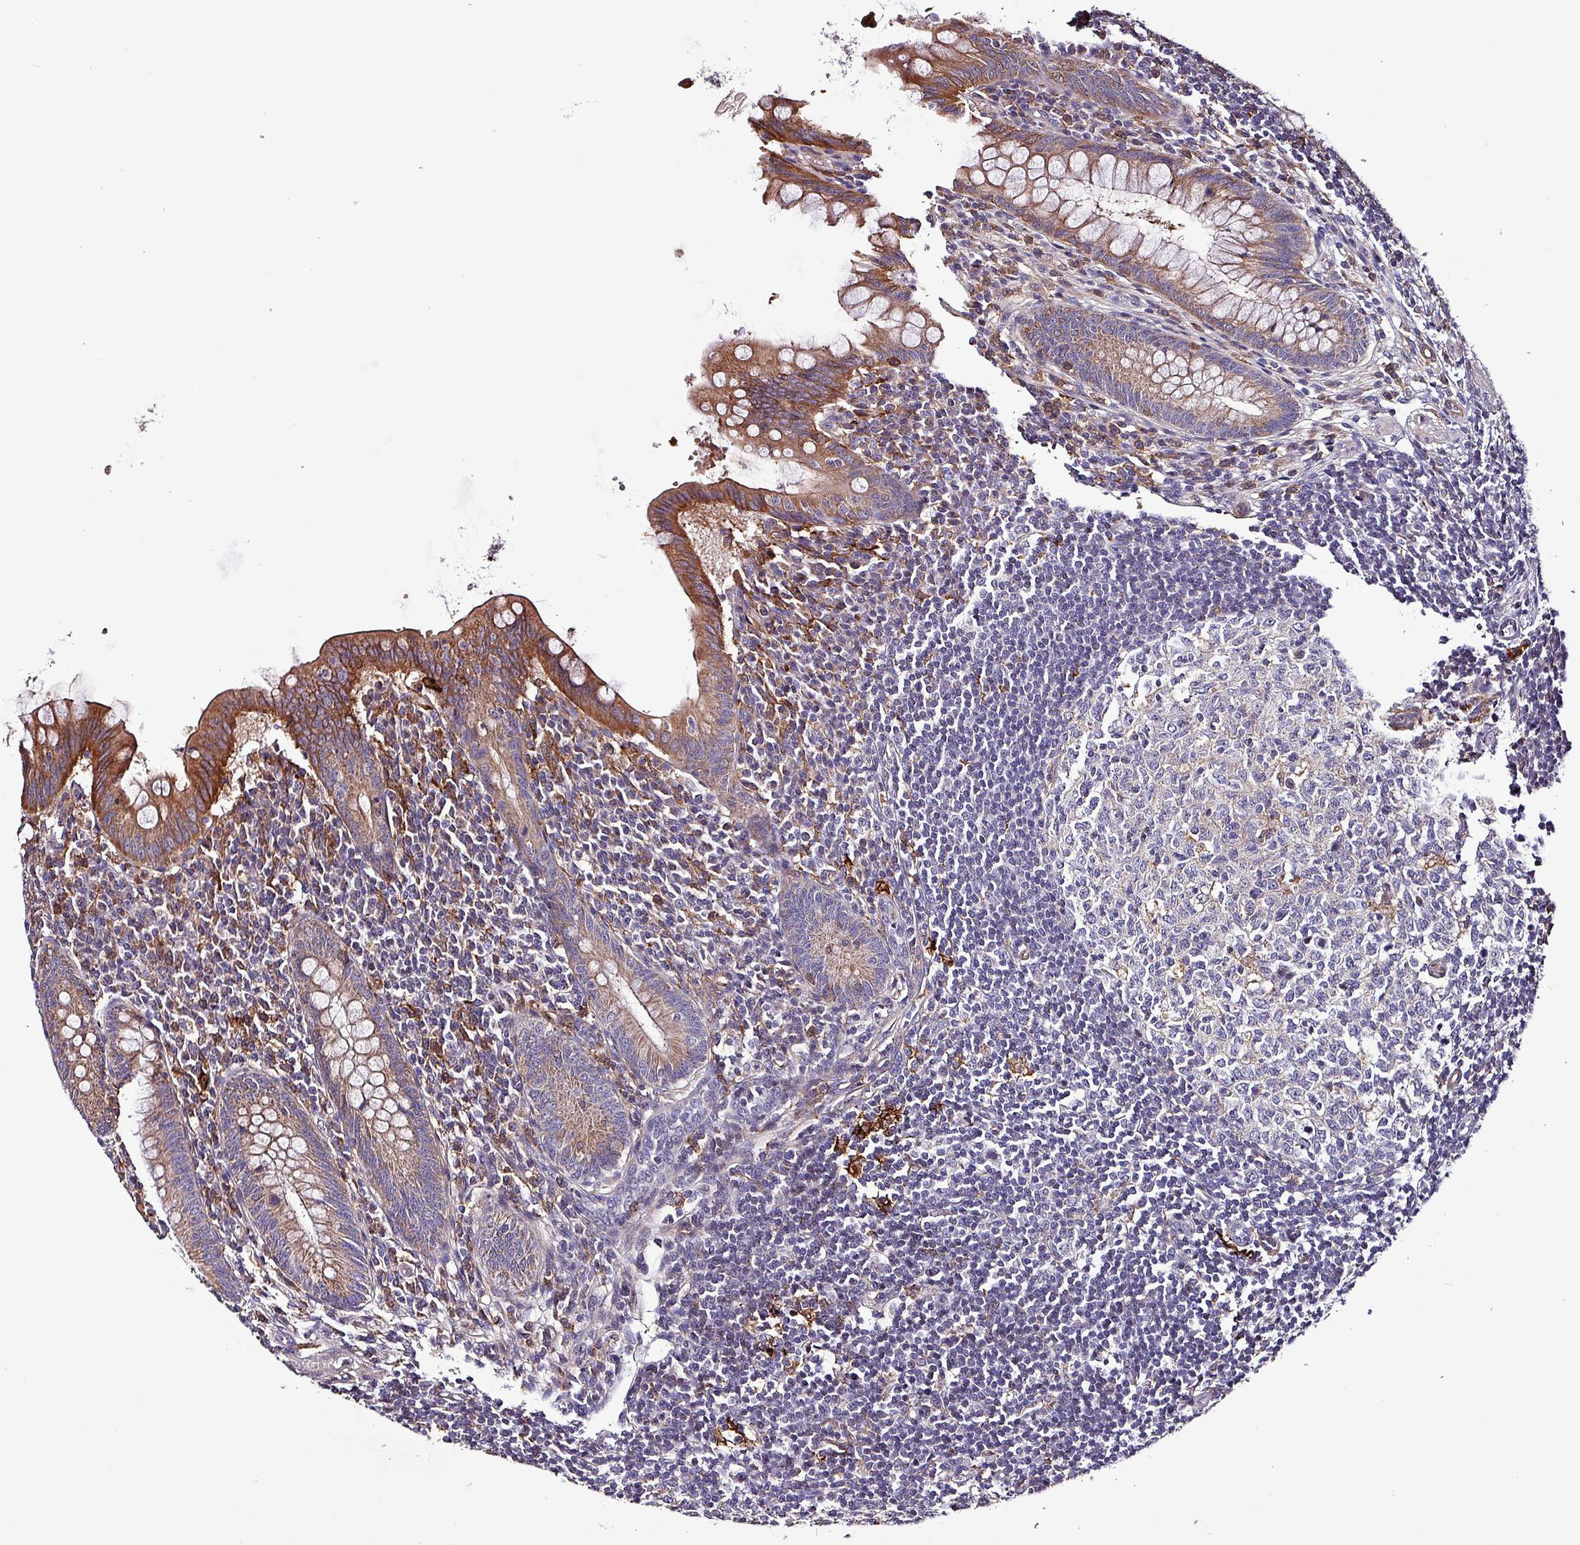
{"staining": {"intensity": "strong", "quantity": "25%-75%", "location": "cytoplasmic/membranous,nuclear"}, "tissue": "appendix", "cell_type": "Glandular cells", "image_type": "normal", "snomed": [{"axis": "morphology", "description": "Normal tissue, NOS"}, {"axis": "topography", "description": "Appendix"}], "caption": "Immunohistochemical staining of benign appendix shows 25%-75% levels of strong cytoplasmic/membranous,nuclear protein expression in about 25%-75% of glandular cells. (DAB IHC, brown staining for protein, blue staining for nuclei).", "gene": "SCIN", "patient": {"sex": "female", "age": 33}}